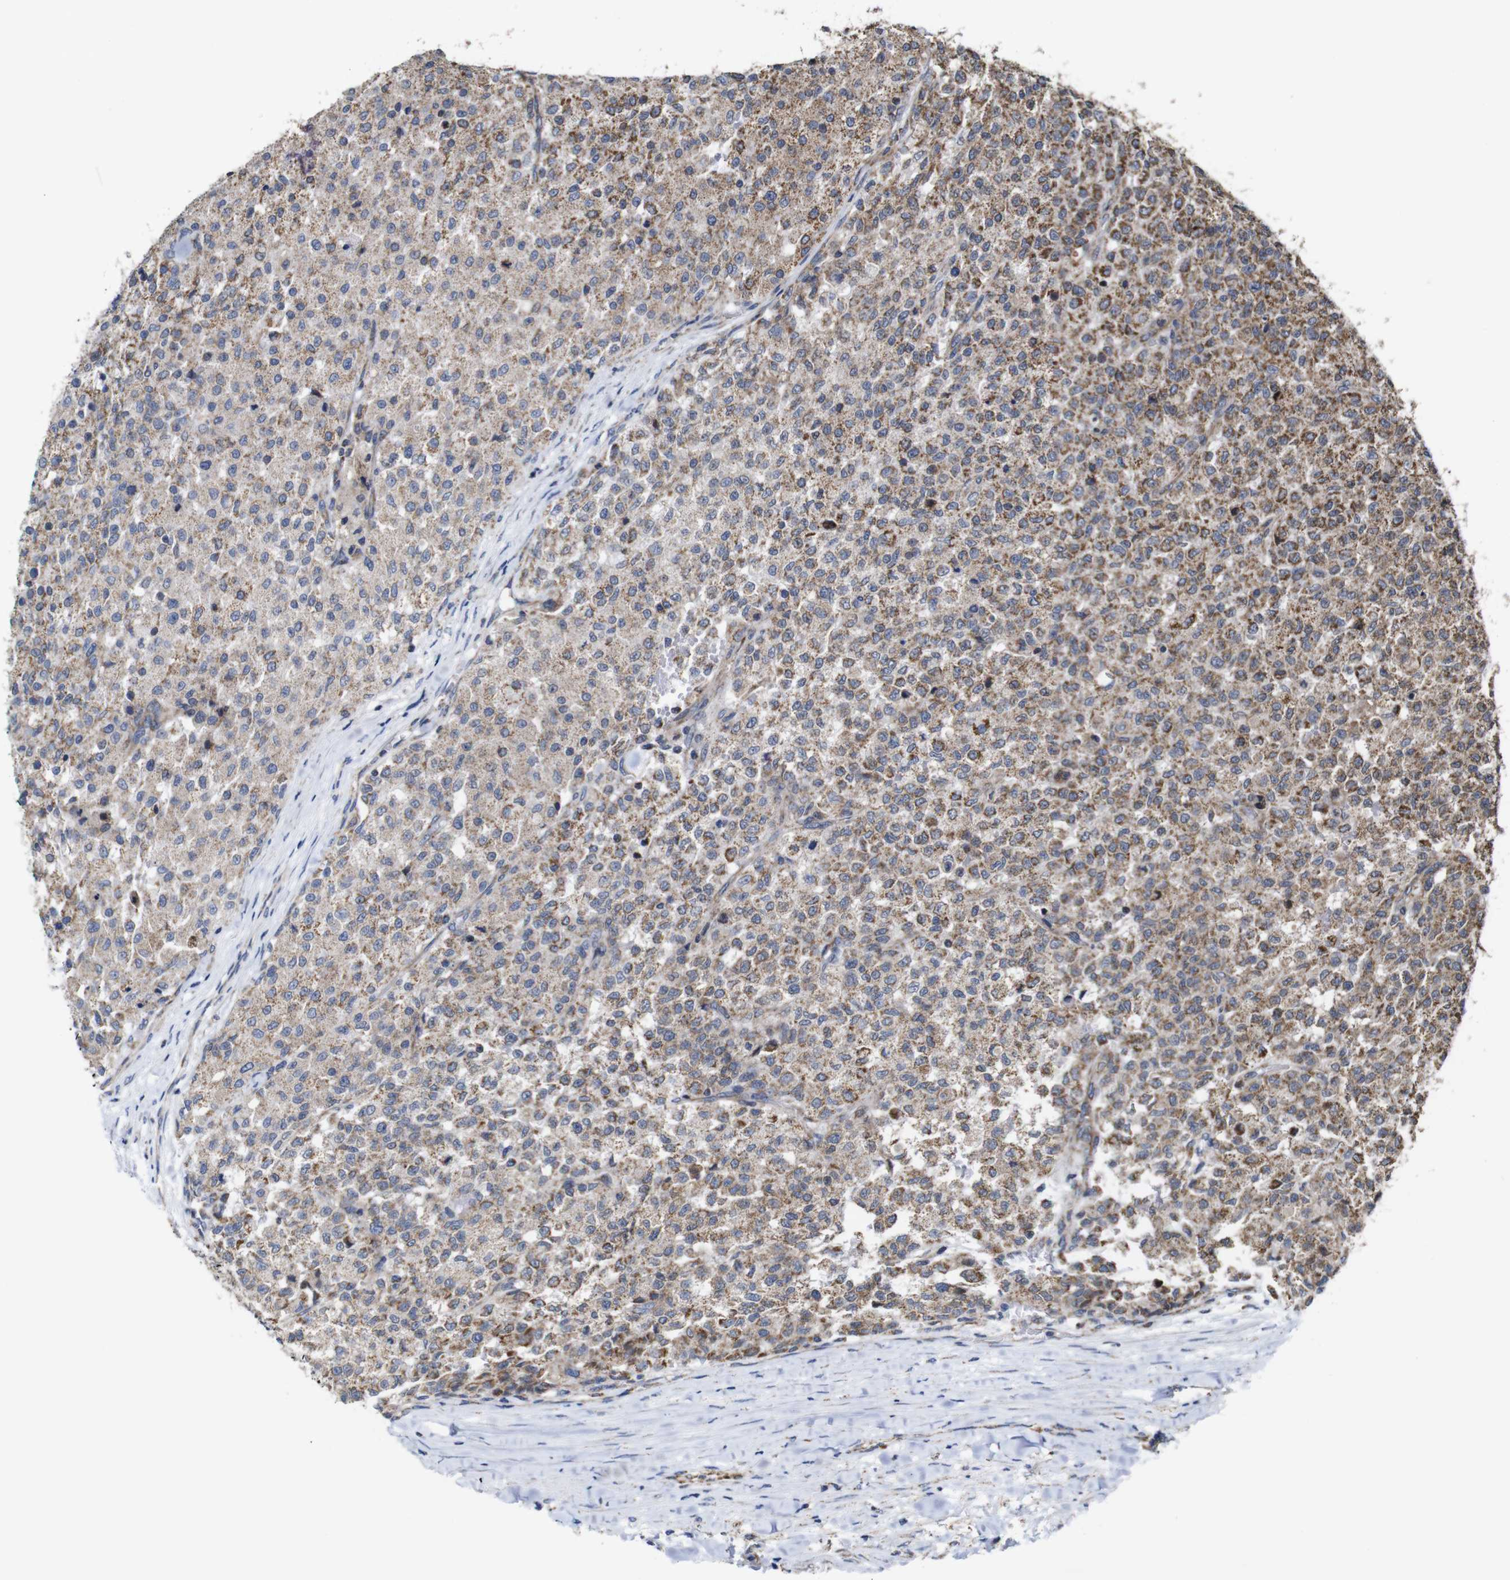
{"staining": {"intensity": "moderate", "quantity": ">75%", "location": "cytoplasmic/membranous"}, "tissue": "testis cancer", "cell_type": "Tumor cells", "image_type": "cancer", "snomed": [{"axis": "morphology", "description": "Seminoma, NOS"}, {"axis": "topography", "description": "Testis"}], "caption": "A brown stain shows moderate cytoplasmic/membranous staining of a protein in testis cancer (seminoma) tumor cells. (brown staining indicates protein expression, while blue staining denotes nuclei).", "gene": "C17orf80", "patient": {"sex": "male", "age": 59}}